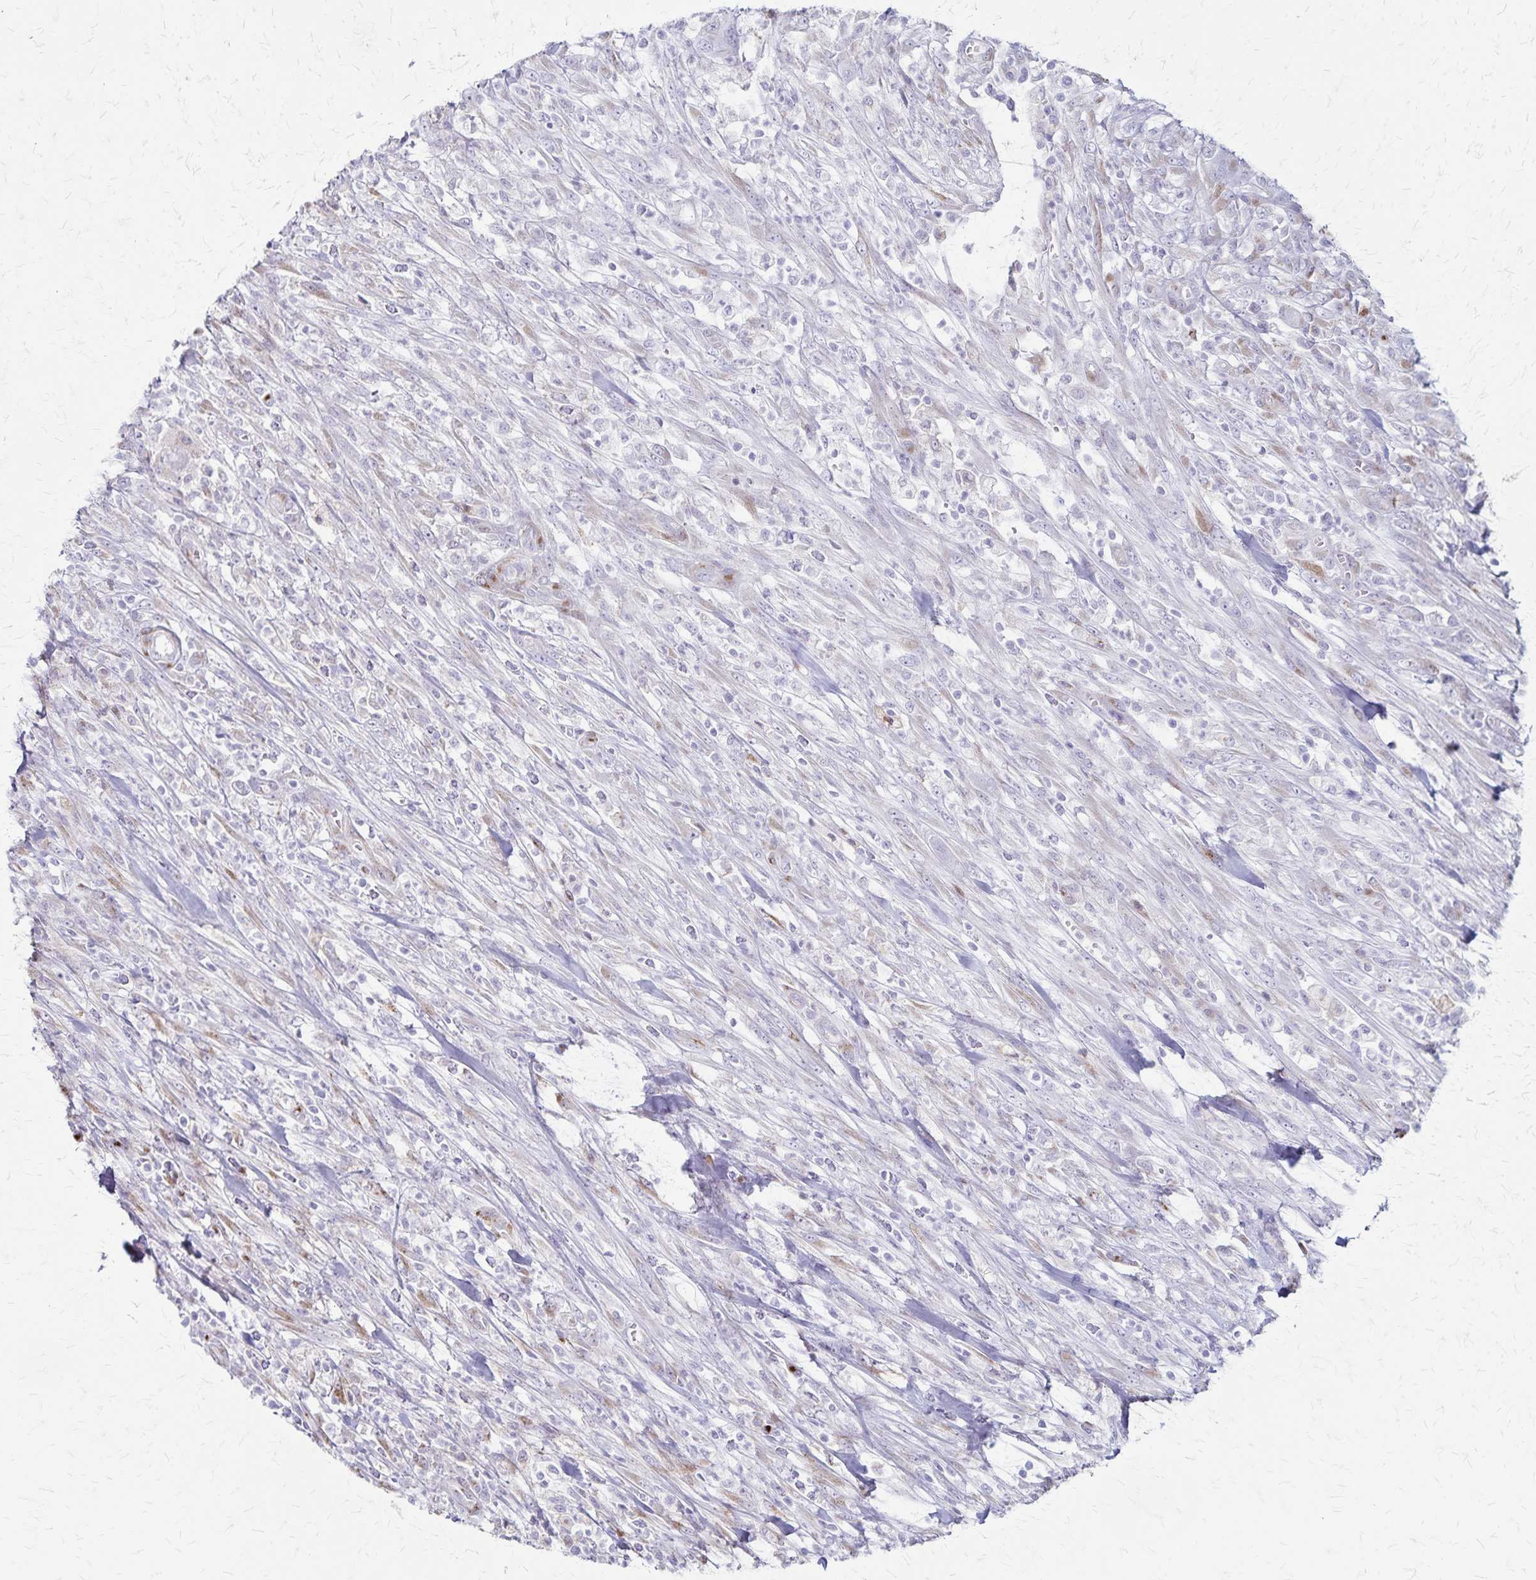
{"staining": {"intensity": "negative", "quantity": "none", "location": "none"}, "tissue": "colorectal cancer", "cell_type": "Tumor cells", "image_type": "cancer", "snomed": [{"axis": "morphology", "description": "Adenocarcinoma, NOS"}, {"axis": "topography", "description": "Colon"}], "caption": "Immunohistochemical staining of human colorectal cancer (adenocarcinoma) shows no significant expression in tumor cells.", "gene": "MCFD2", "patient": {"sex": "male", "age": 65}}